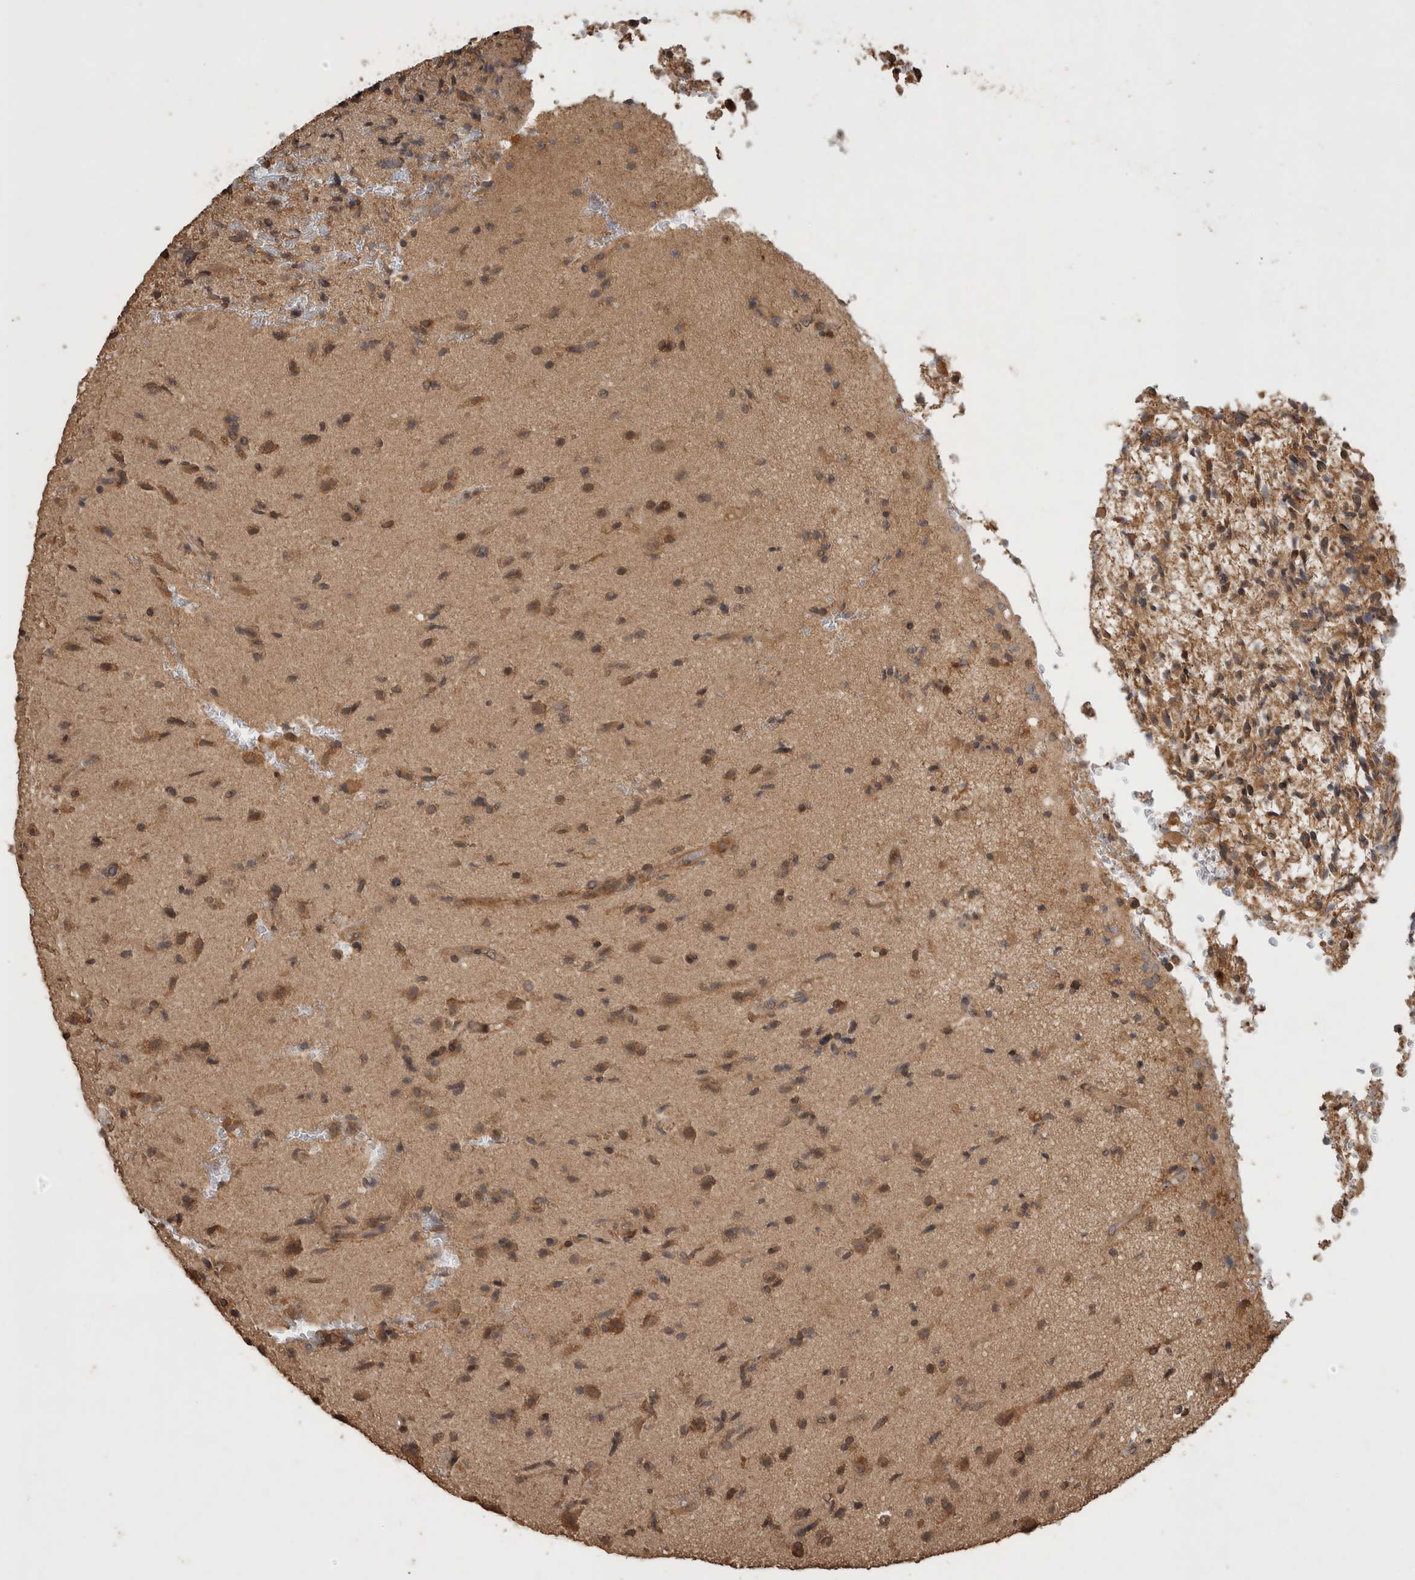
{"staining": {"intensity": "moderate", "quantity": ">75%", "location": "cytoplasmic/membranous"}, "tissue": "glioma", "cell_type": "Tumor cells", "image_type": "cancer", "snomed": [{"axis": "morphology", "description": "Glioma, malignant, High grade"}, {"axis": "topography", "description": "Brain"}], "caption": "A medium amount of moderate cytoplasmic/membranous staining is present in about >75% of tumor cells in high-grade glioma (malignant) tissue.", "gene": "OTUD7B", "patient": {"sex": "male", "age": 72}}